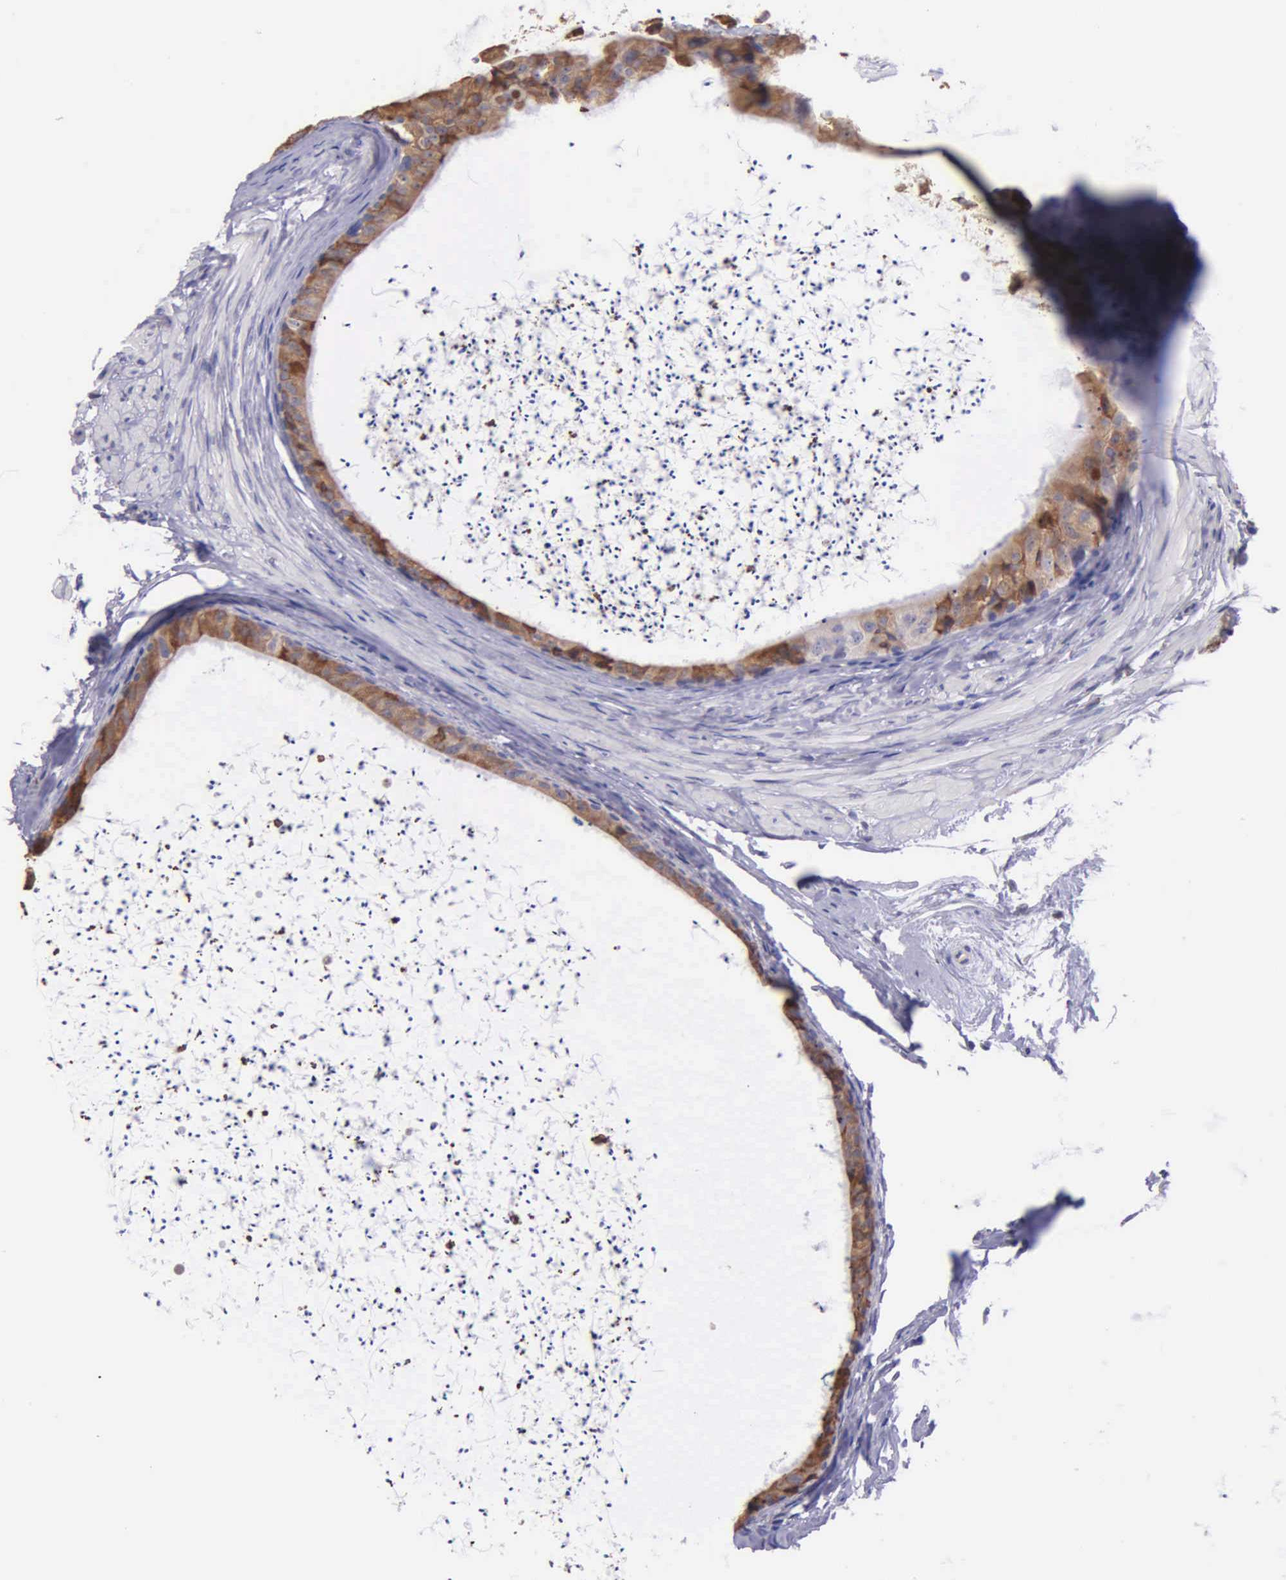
{"staining": {"intensity": "moderate", "quantity": ">75%", "location": "cytoplasmic/membranous"}, "tissue": "epididymis", "cell_type": "Glandular cells", "image_type": "normal", "snomed": [{"axis": "morphology", "description": "Normal tissue, NOS"}, {"axis": "topography", "description": "Epididymis"}], "caption": "Approximately >75% of glandular cells in normal human epididymis reveal moderate cytoplasmic/membranous protein expression as visualized by brown immunohistochemical staining.", "gene": "ZC3H12B", "patient": {"sex": "male", "age": 77}}